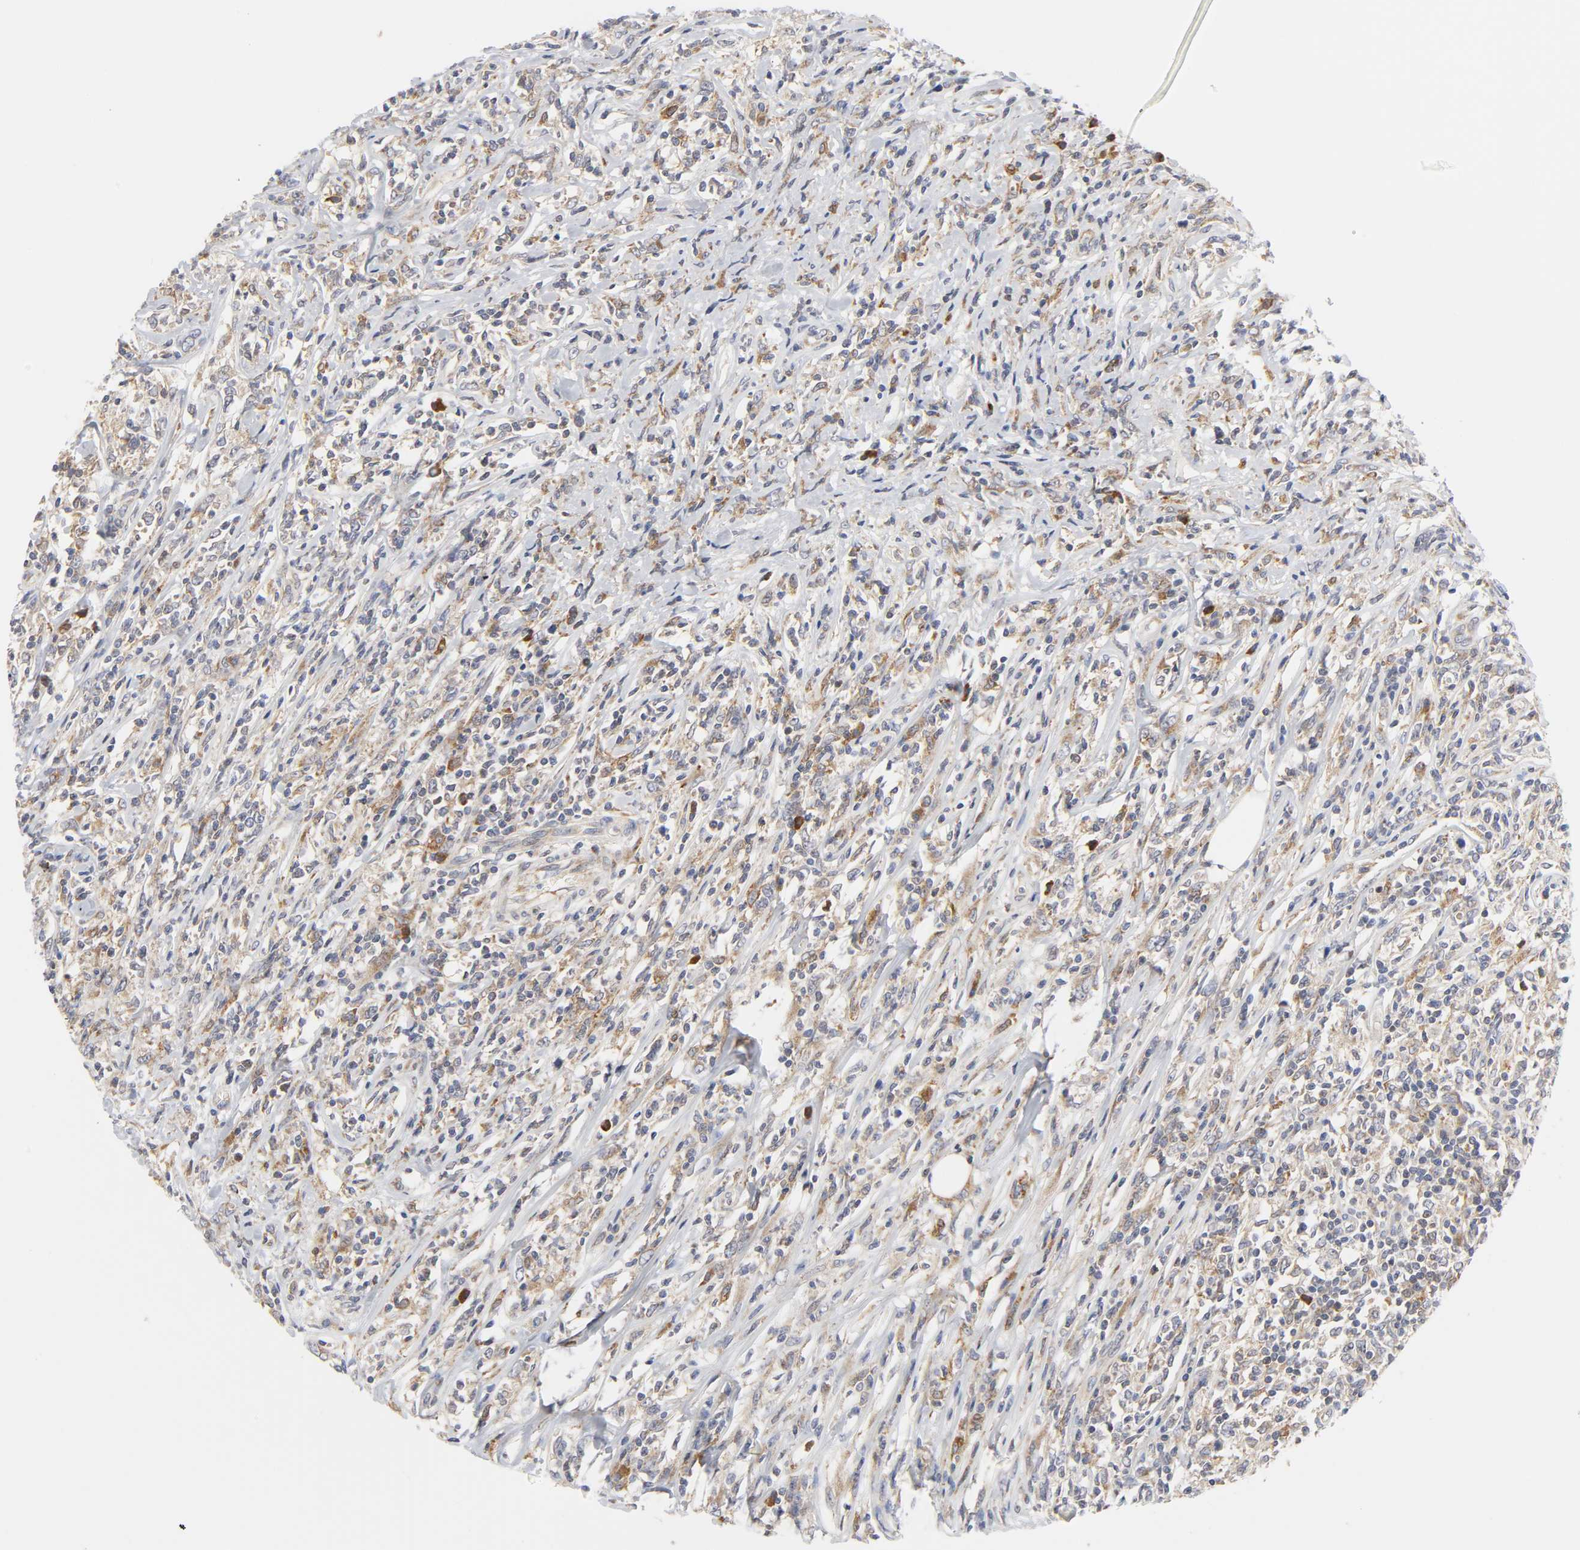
{"staining": {"intensity": "moderate", "quantity": ">75%", "location": "cytoplasmic/membranous"}, "tissue": "lymphoma", "cell_type": "Tumor cells", "image_type": "cancer", "snomed": [{"axis": "morphology", "description": "Malignant lymphoma, non-Hodgkin's type, High grade"}, {"axis": "topography", "description": "Lymph node"}], "caption": "Immunohistochemistry staining of lymphoma, which shows medium levels of moderate cytoplasmic/membranous positivity in about >75% of tumor cells indicating moderate cytoplasmic/membranous protein staining. The staining was performed using DAB (3,3'-diaminobenzidine) (brown) for protein detection and nuclei were counterstained in hematoxylin (blue).", "gene": "BAX", "patient": {"sex": "female", "age": 84}}